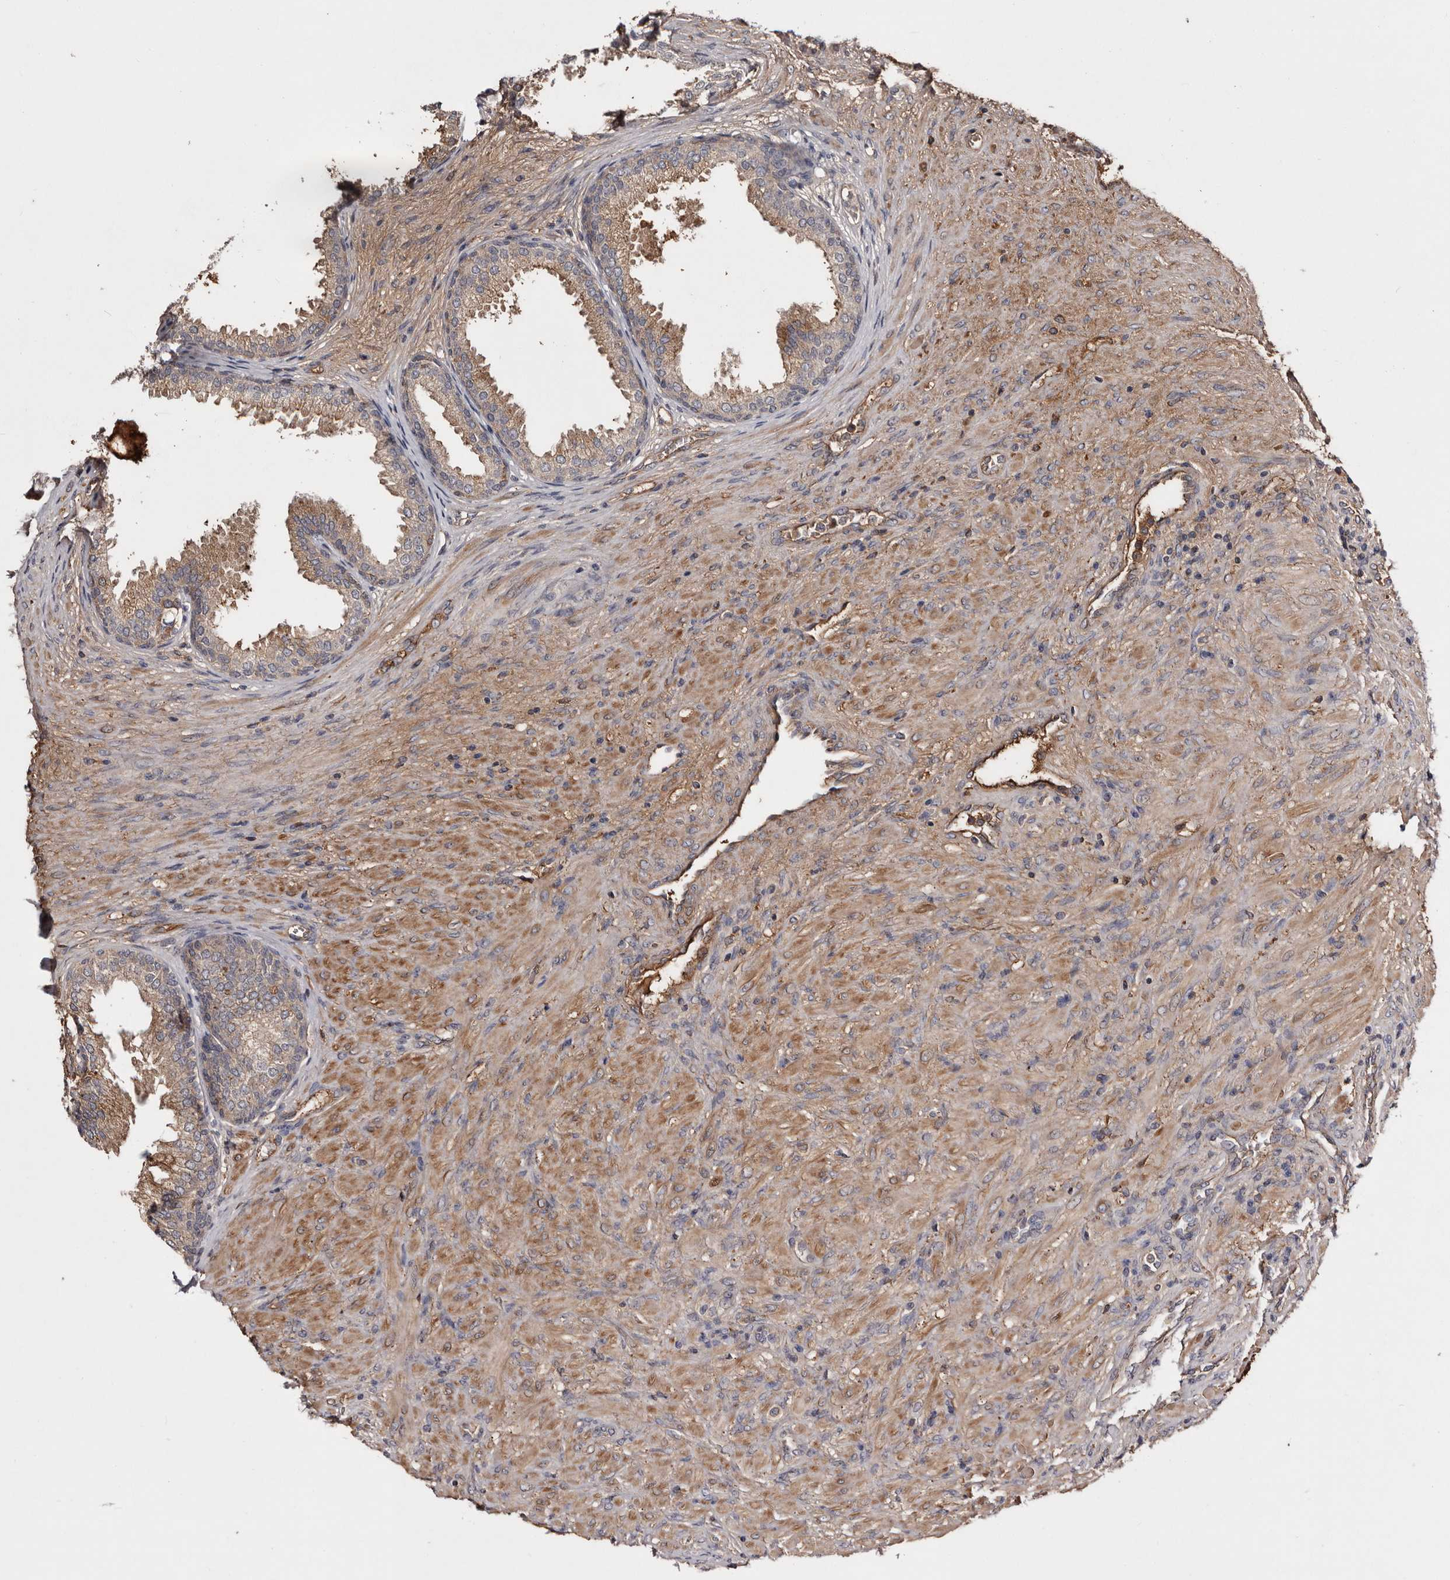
{"staining": {"intensity": "moderate", "quantity": "25%-75%", "location": "cytoplasmic/membranous"}, "tissue": "prostate", "cell_type": "Glandular cells", "image_type": "normal", "snomed": [{"axis": "morphology", "description": "Normal tissue, NOS"}, {"axis": "topography", "description": "Prostate"}], "caption": "Protein staining of unremarkable prostate displays moderate cytoplasmic/membranous expression in about 25%-75% of glandular cells.", "gene": "CYP1B1", "patient": {"sex": "male", "age": 76}}